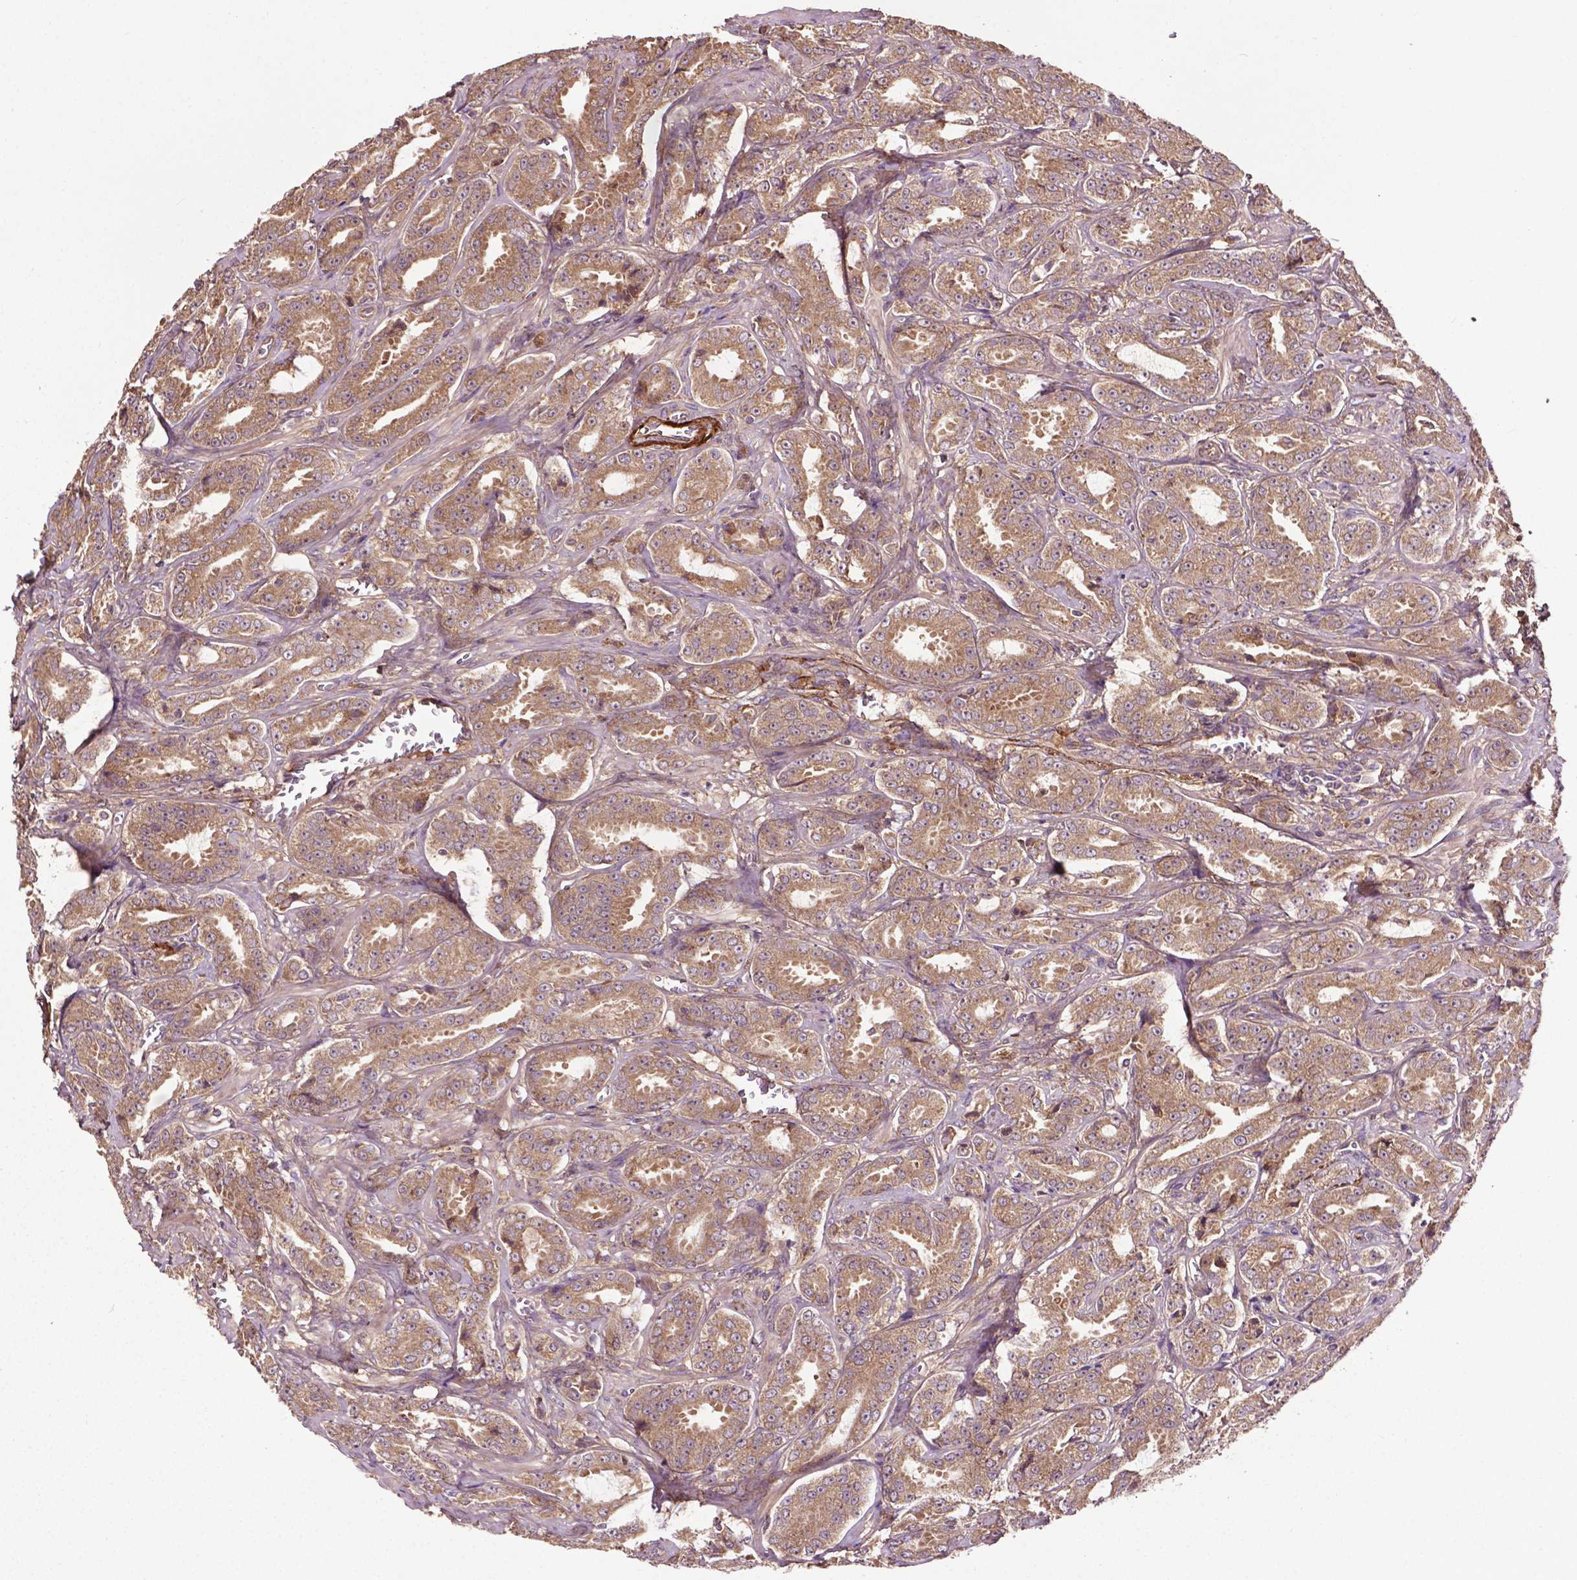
{"staining": {"intensity": "moderate", "quantity": ">75%", "location": "cytoplasmic/membranous"}, "tissue": "prostate cancer", "cell_type": "Tumor cells", "image_type": "cancer", "snomed": [{"axis": "morphology", "description": "Adenocarcinoma, High grade"}, {"axis": "topography", "description": "Prostate"}], "caption": "IHC histopathology image of prostate high-grade adenocarcinoma stained for a protein (brown), which demonstrates medium levels of moderate cytoplasmic/membranous staining in approximately >75% of tumor cells.", "gene": "GJA9", "patient": {"sex": "male", "age": 64}}